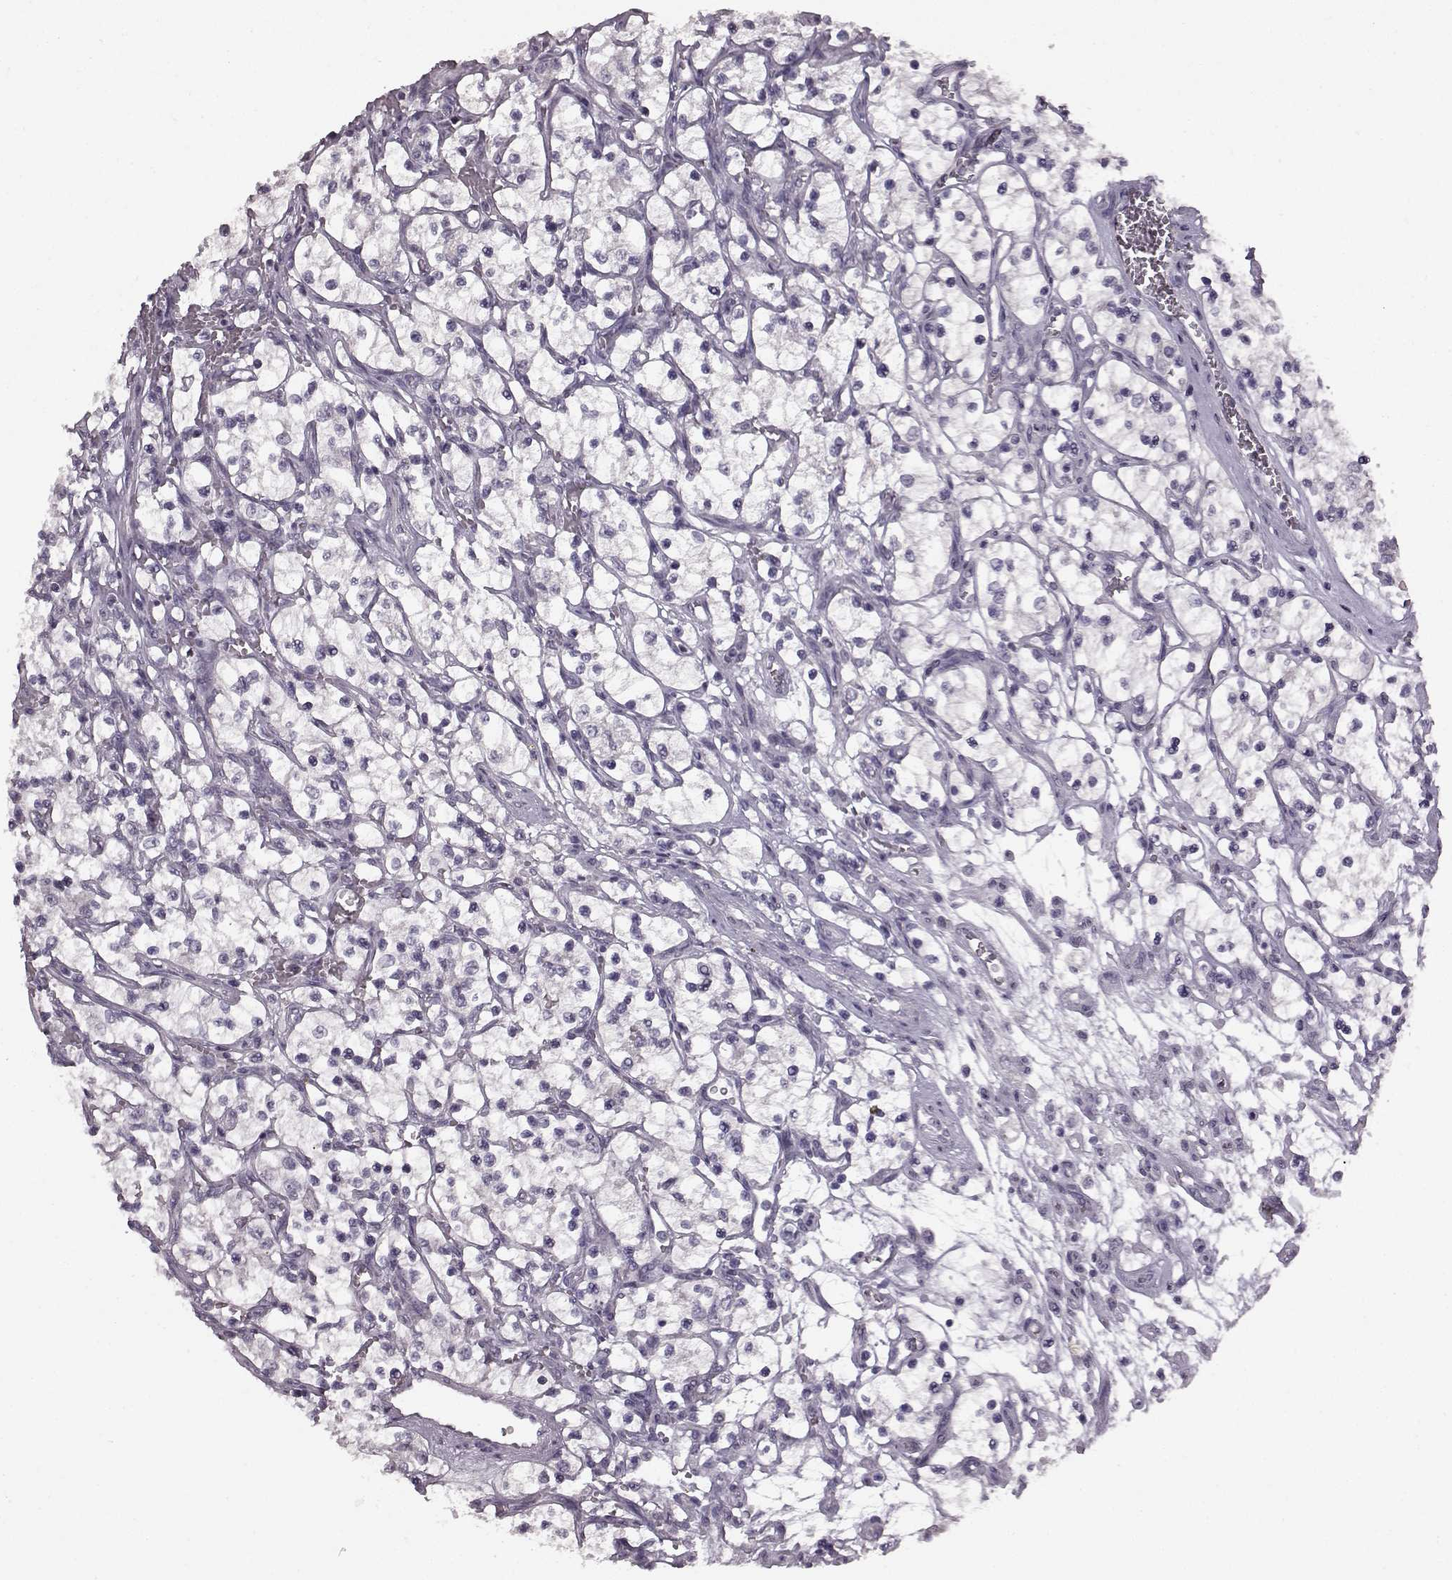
{"staining": {"intensity": "negative", "quantity": "none", "location": "none"}, "tissue": "renal cancer", "cell_type": "Tumor cells", "image_type": "cancer", "snomed": [{"axis": "morphology", "description": "Adenocarcinoma, NOS"}, {"axis": "topography", "description": "Kidney"}], "caption": "Immunohistochemistry (IHC) histopathology image of neoplastic tissue: renal cancer (adenocarcinoma) stained with DAB shows no significant protein expression in tumor cells.", "gene": "LHB", "patient": {"sex": "female", "age": 69}}